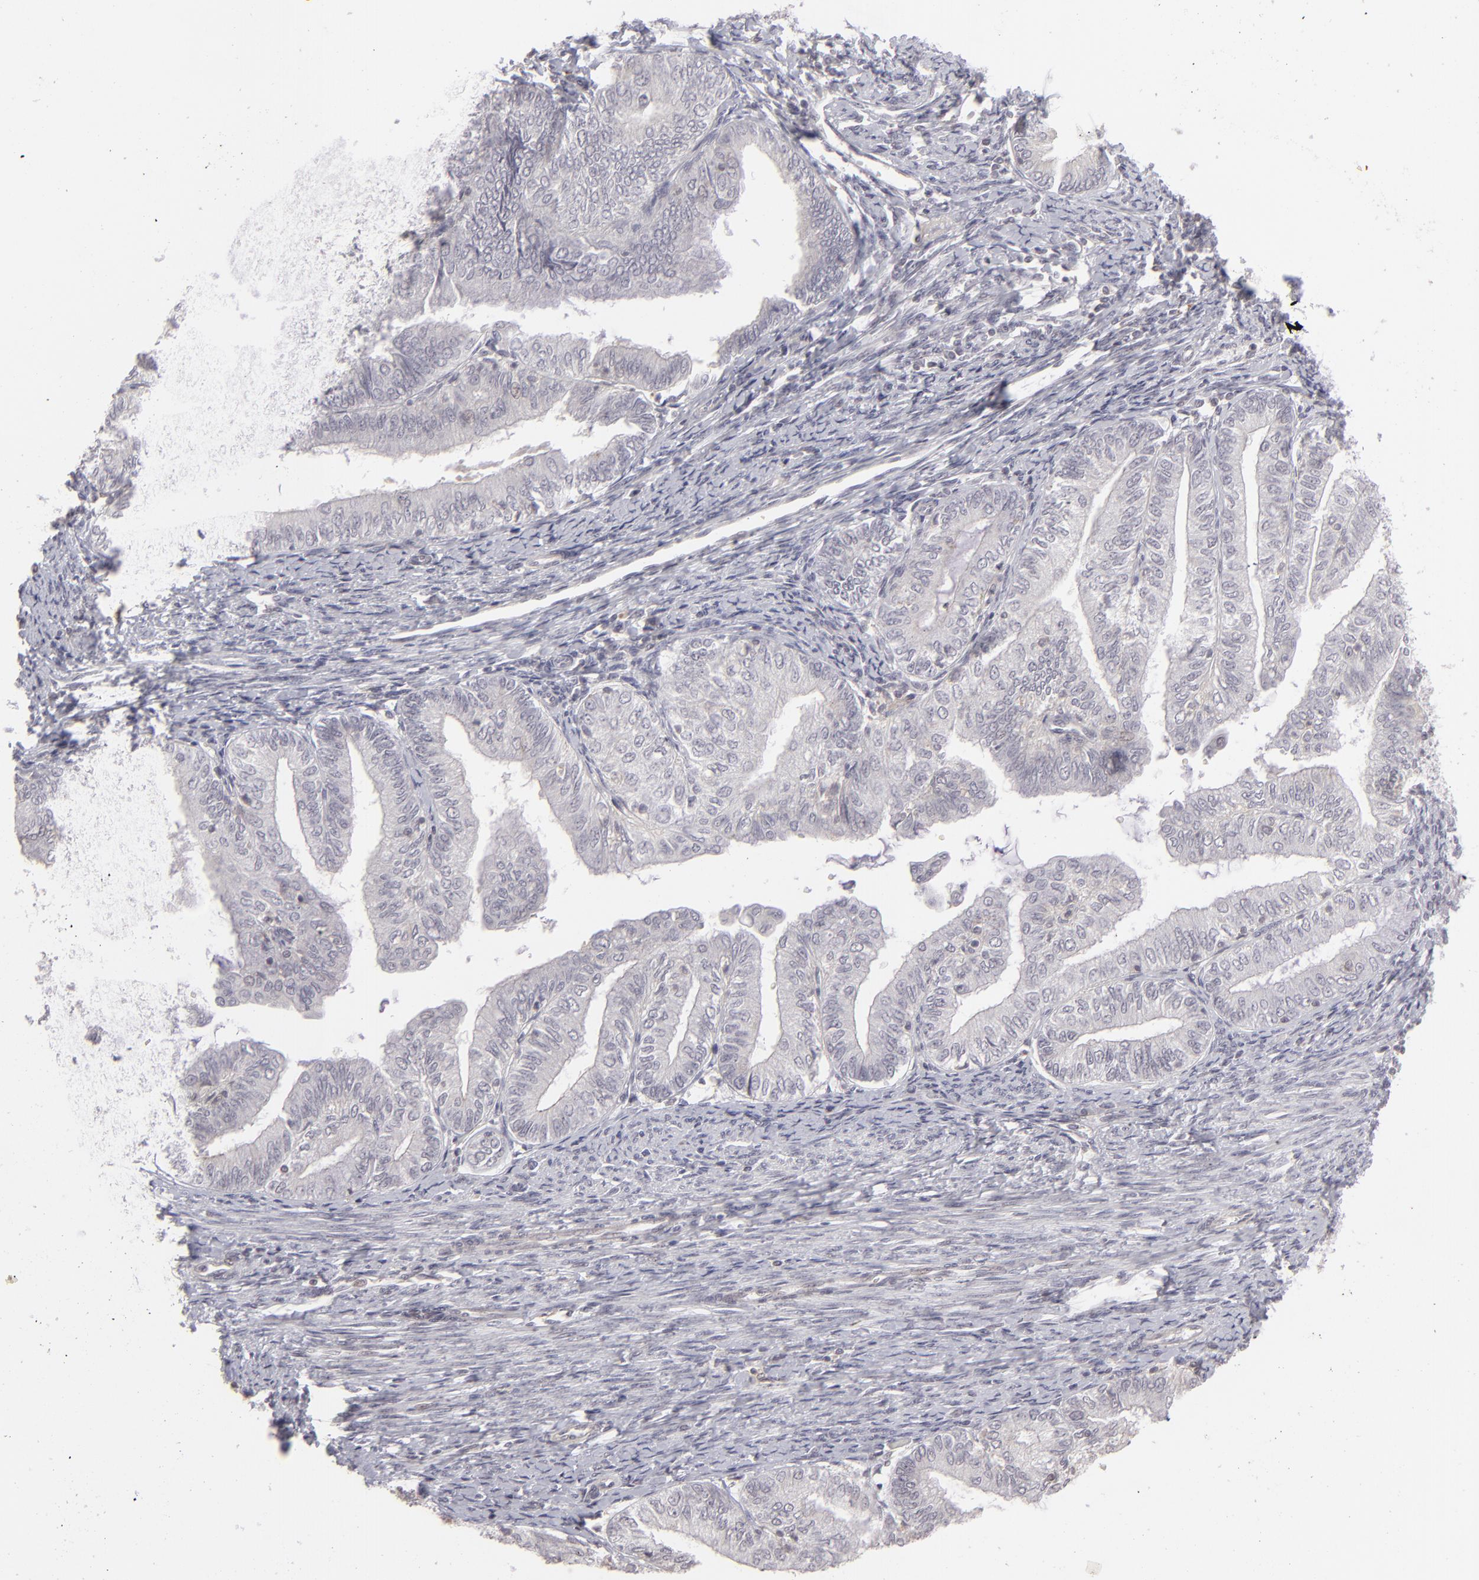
{"staining": {"intensity": "negative", "quantity": "none", "location": "none"}, "tissue": "endometrial cancer", "cell_type": "Tumor cells", "image_type": "cancer", "snomed": [{"axis": "morphology", "description": "Adenocarcinoma, NOS"}, {"axis": "topography", "description": "Endometrium"}], "caption": "DAB immunohistochemical staining of human endometrial adenocarcinoma exhibits no significant expression in tumor cells.", "gene": "CLDN2", "patient": {"sex": "female", "age": 66}}